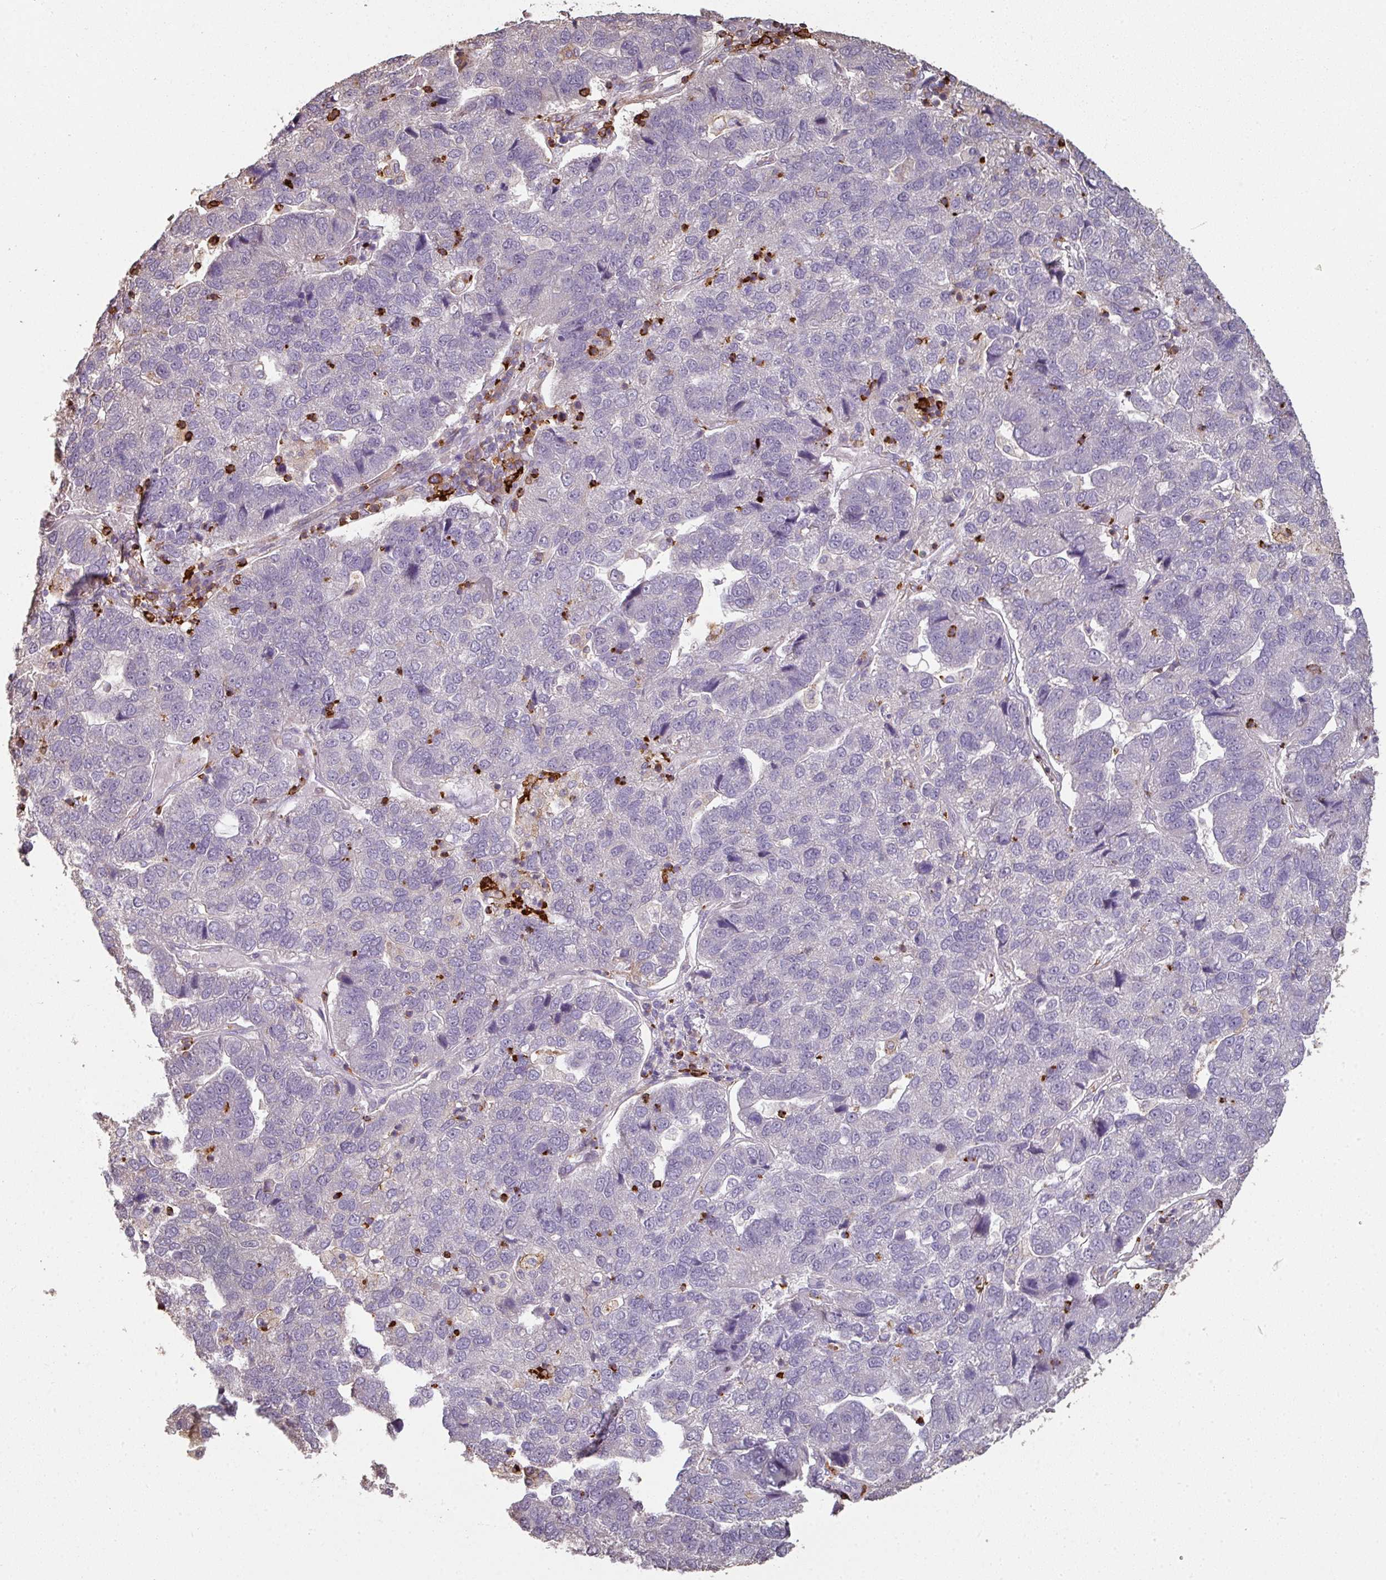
{"staining": {"intensity": "negative", "quantity": "none", "location": "none"}, "tissue": "pancreatic cancer", "cell_type": "Tumor cells", "image_type": "cancer", "snomed": [{"axis": "morphology", "description": "Adenocarcinoma, NOS"}, {"axis": "topography", "description": "Pancreas"}], "caption": "An image of pancreatic cancer (adenocarcinoma) stained for a protein shows no brown staining in tumor cells.", "gene": "OLFML2B", "patient": {"sex": "female", "age": 61}}